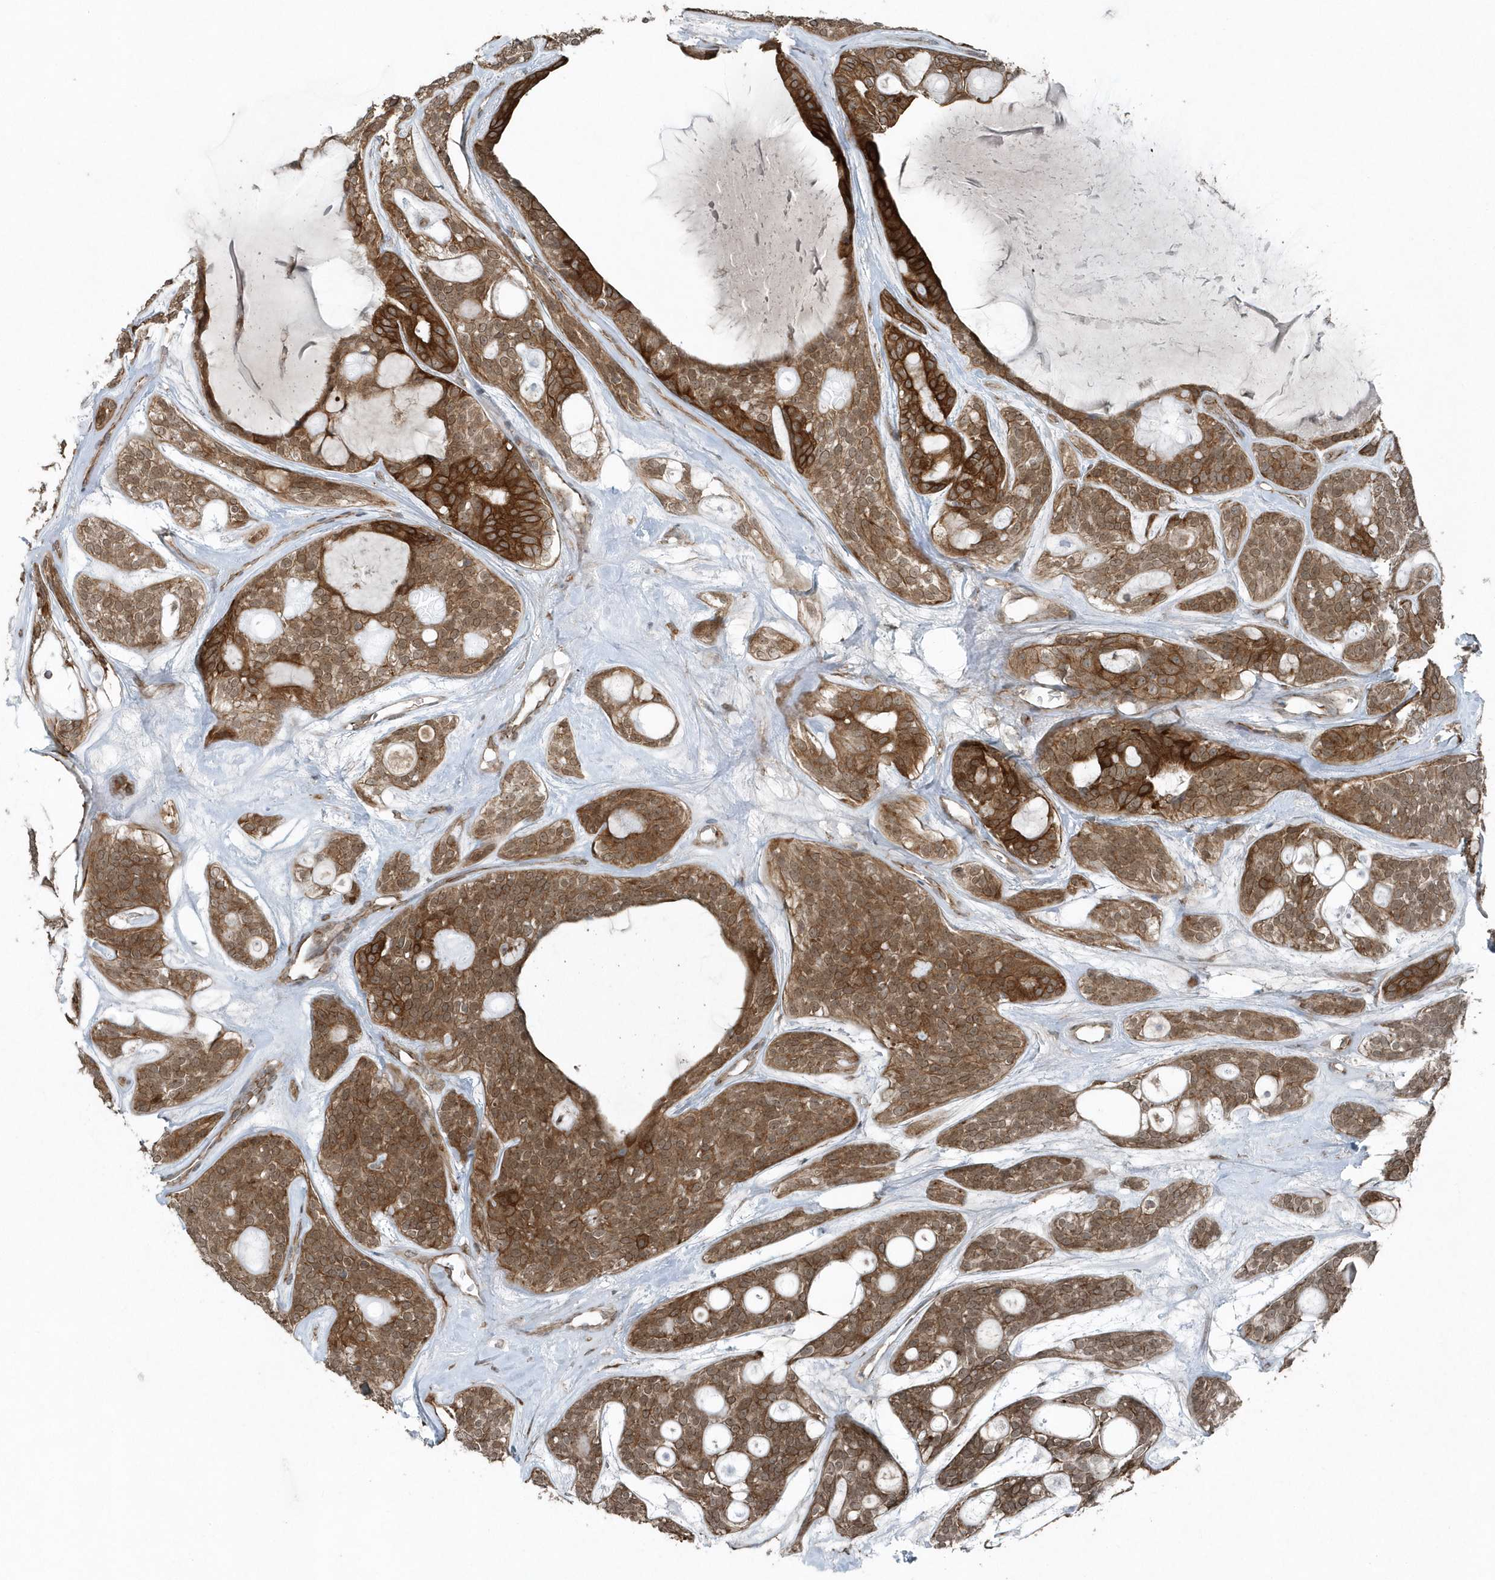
{"staining": {"intensity": "moderate", "quantity": ">75%", "location": "cytoplasmic/membranous"}, "tissue": "head and neck cancer", "cell_type": "Tumor cells", "image_type": "cancer", "snomed": [{"axis": "morphology", "description": "Adenocarcinoma, NOS"}, {"axis": "topography", "description": "Head-Neck"}], "caption": "Protein expression analysis of head and neck adenocarcinoma demonstrates moderate cytoplasmic/membranous positivity in about >75% of tumor cells.", "gene": "GCC2", "patient": {"sex": "male", "age": 66}}